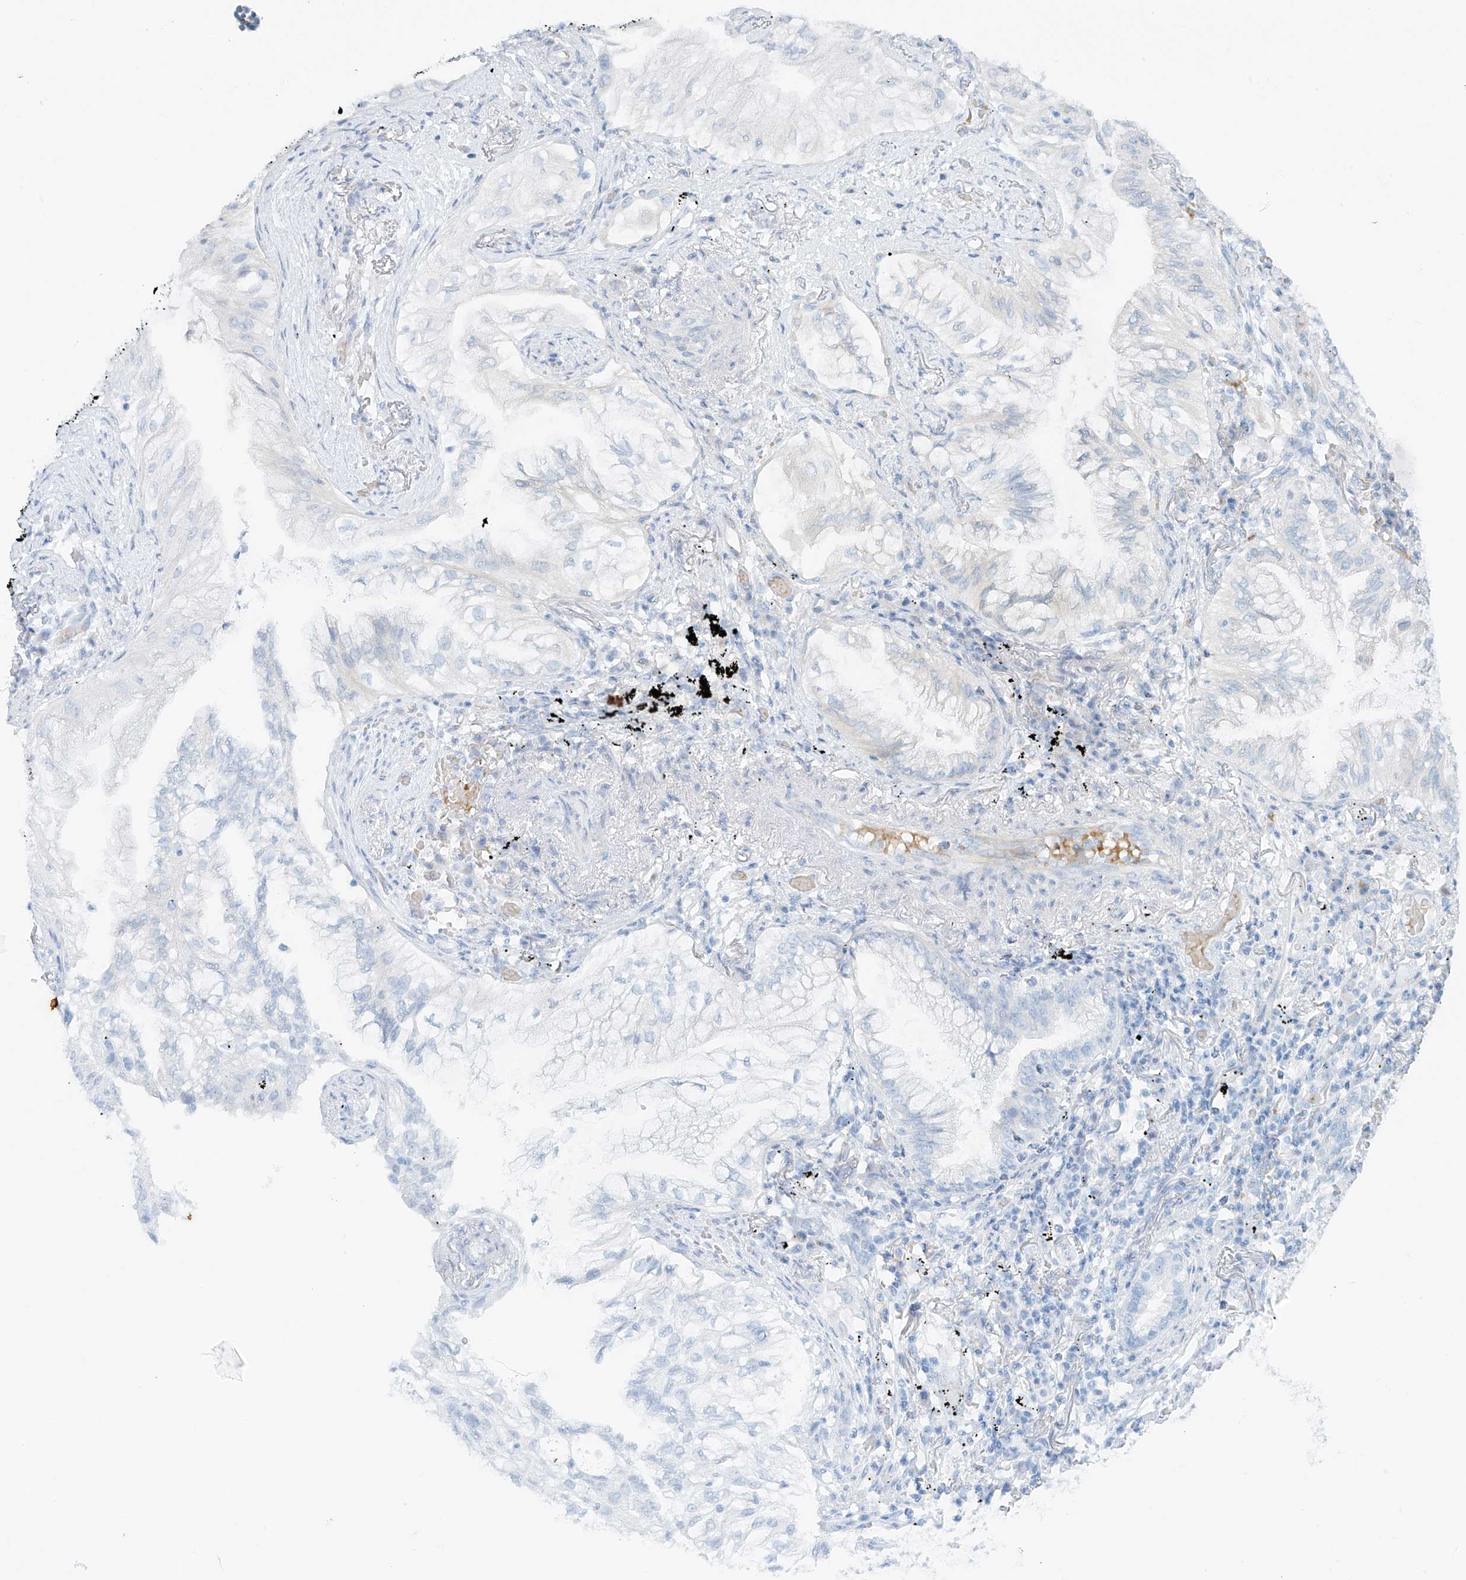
{"staining": {"intensity": "negative", "quantity": "none", "location": "none"}, "tissue": "lung cancer", "cell_type": "Tumor cells", "image_type": "cancer", "snomed": [{"axis": "morphology", "description": "Adenocarcinoma, NOS"}, {"axis": "topography", "description": "Lung"}], "caption": "Immunohistochemistry photomicrograph of human lung adenocarcinoma stained for a protein (brown), which exhibits no expression in tumor cells.", "gene": "EIPR1", "patient": {"sex": "female", "age": 70}}